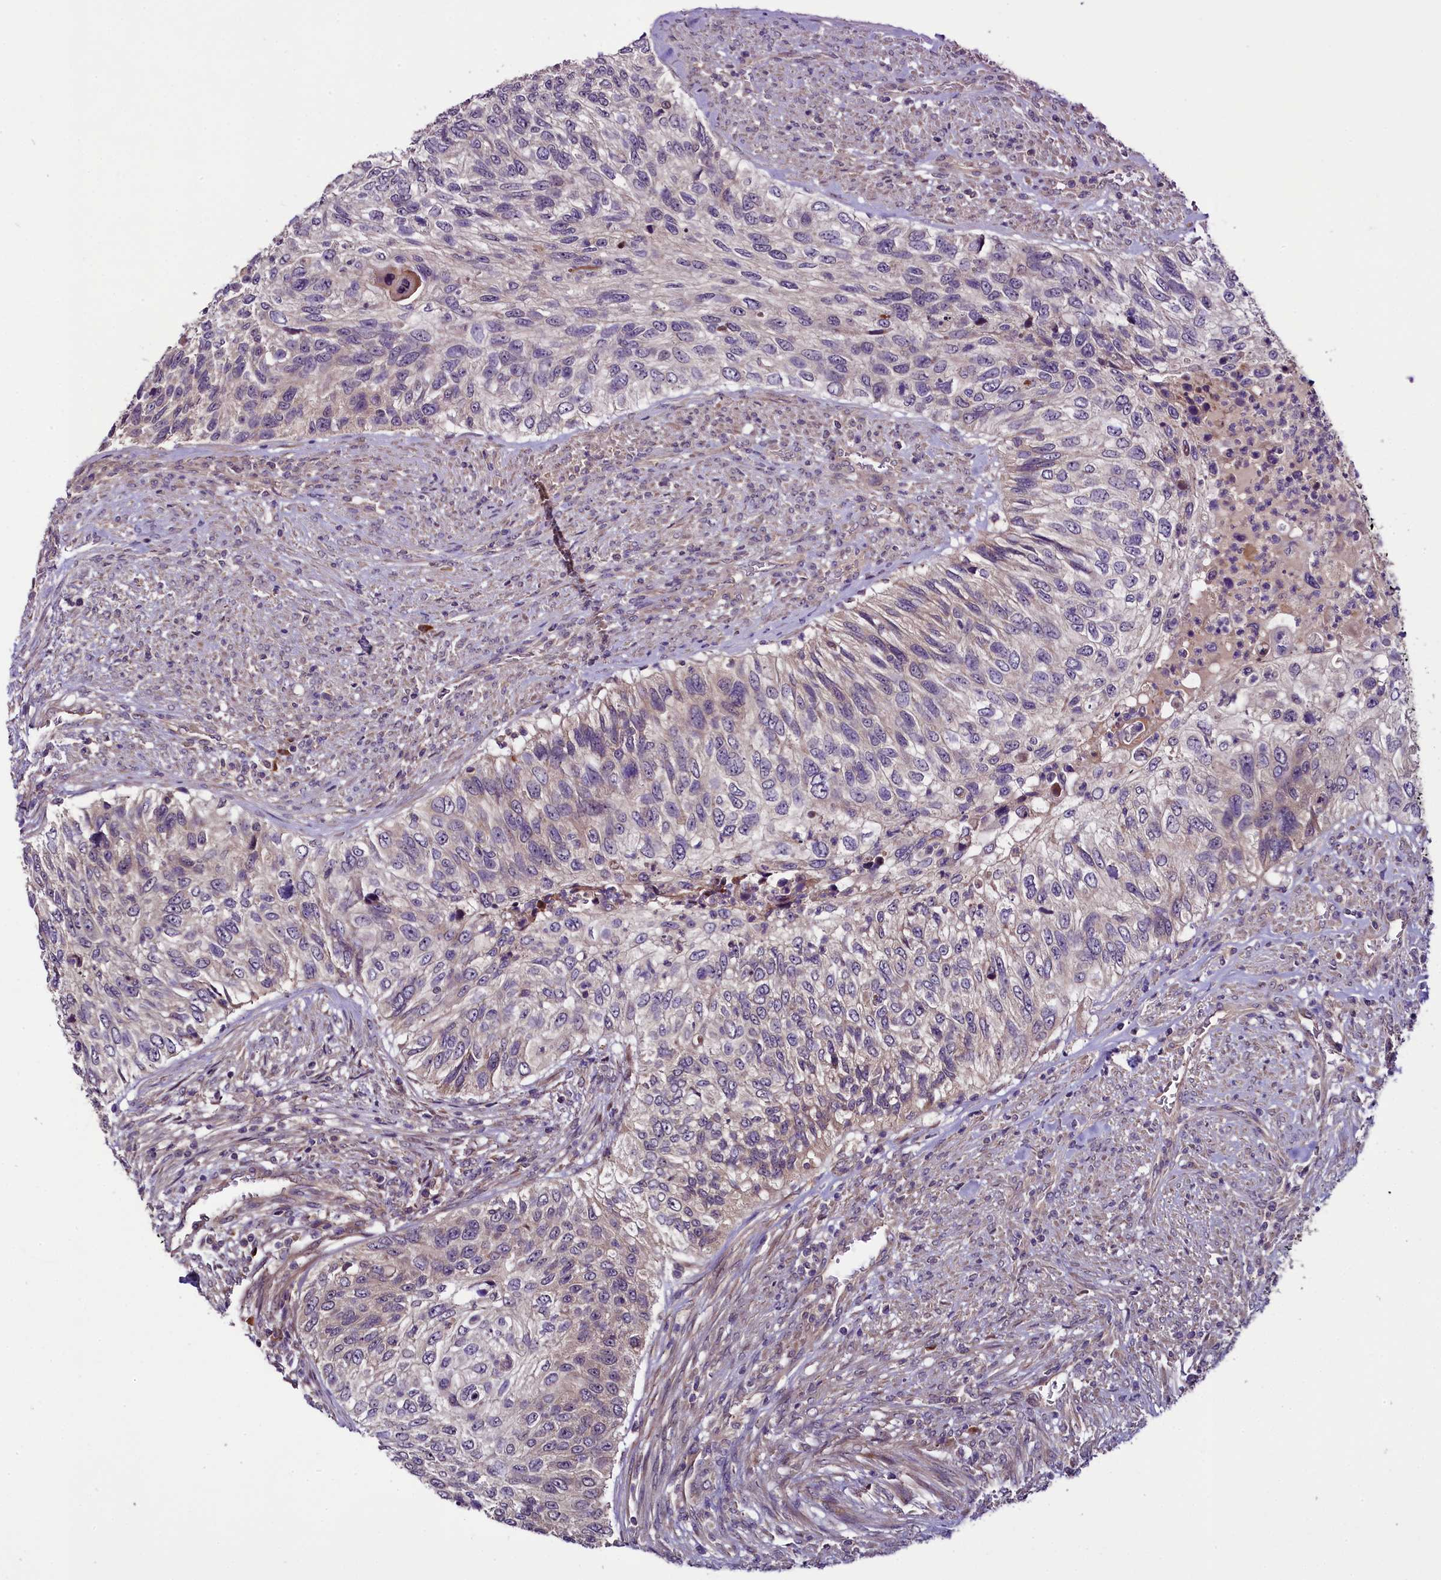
{"staining": {"intensity": "negative", "quantity": "none", "location": "none"}, "tissue": "urothelial cancer", "cell_type": "Tumor cells", "image_type": "cancer", "snomed": [{"axis": "morphology", "description": "Urothelial carcinoma, High grade"}, {"axis": "topography", "description": "Urinary bladder"}], "caption": "Histopathology image shows no significant protein positivity in tumor cells of high-grade urothelial carcinoma.", "gene": "RPUSD2", "patient": {"sex": "female", "age": 60}}